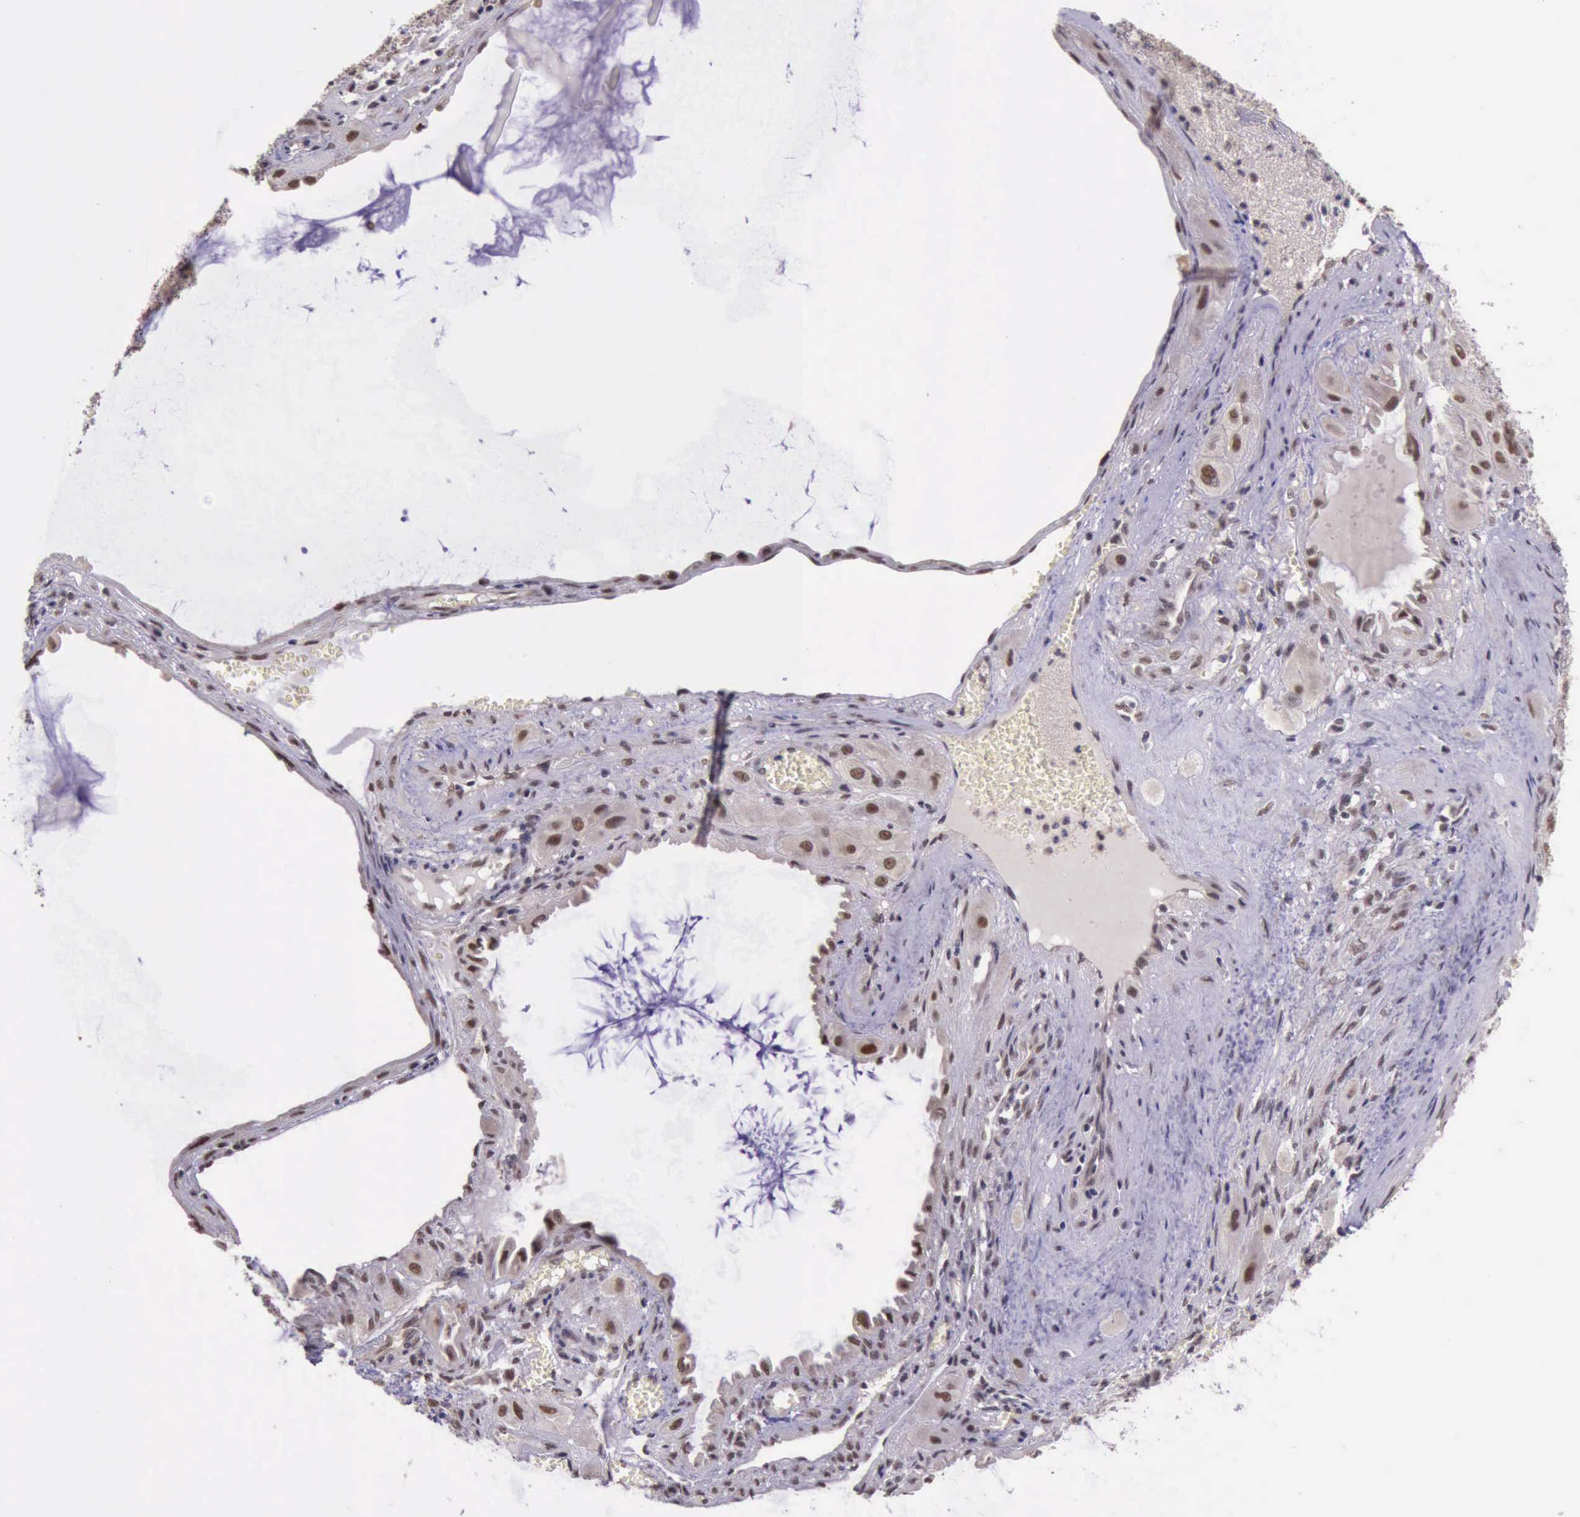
{"staining": {"intensity": "moderate", "quantity": ">75%", "location": "nuclear"}, "tissue": "cervical cancer", "cell_type": "Tumor cells", "image_type": "cancer", "snomed": [{"axis": "morphology", "description": "Squamous cell carcinoma, NOS"}, {"axis": "topography", "description": "Cervix"}], "caption": "There is medium levels of moderate nuclear staining in tumor cells of cervical cancer (squamous cell carcinoma), as demonstrated by immunohistochemical staining (brown color).", "gene": "PRPF39", "patient": {"sex": "female", "age": 34}}